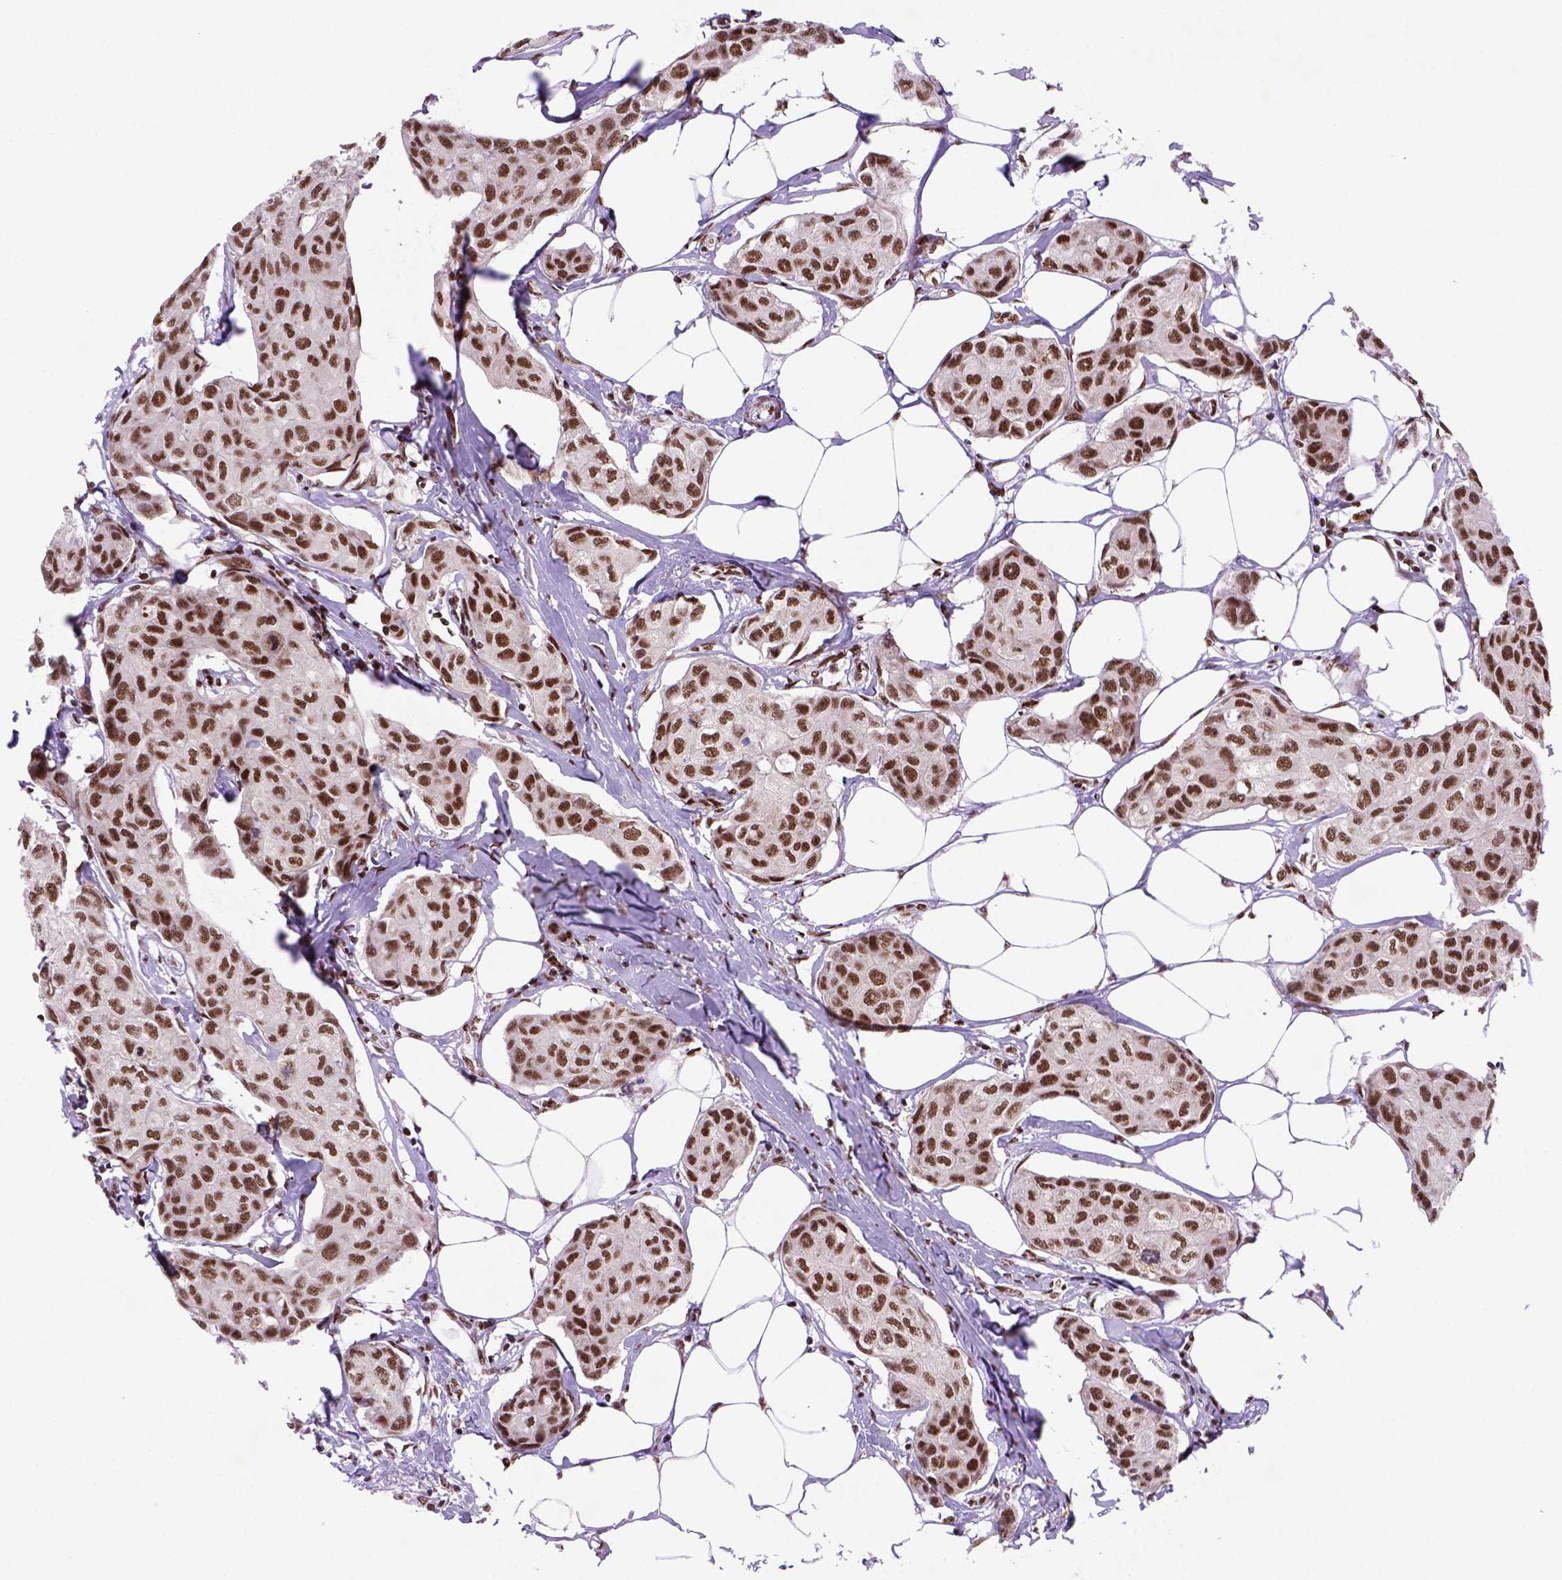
{"staining": {"intensity": "moderate", "quantity": ">75%", "location": "nuclear"}, "tissue": "breast cancer", "cell_type": "Tumor cells", "image_type": "cancer", "snomed": [{"axis": "morphology", "description": "Duct carcinoma"}, {"axis": "topography", "description": "Breast"}], "caption": "The immunohistochemical stain highlights moderate nuclear expression in tumor cells of intraductal carcinoma (breast) tissue.", "gene": "NSMCE2", "patient": {"sex": "female", "age": 80}}